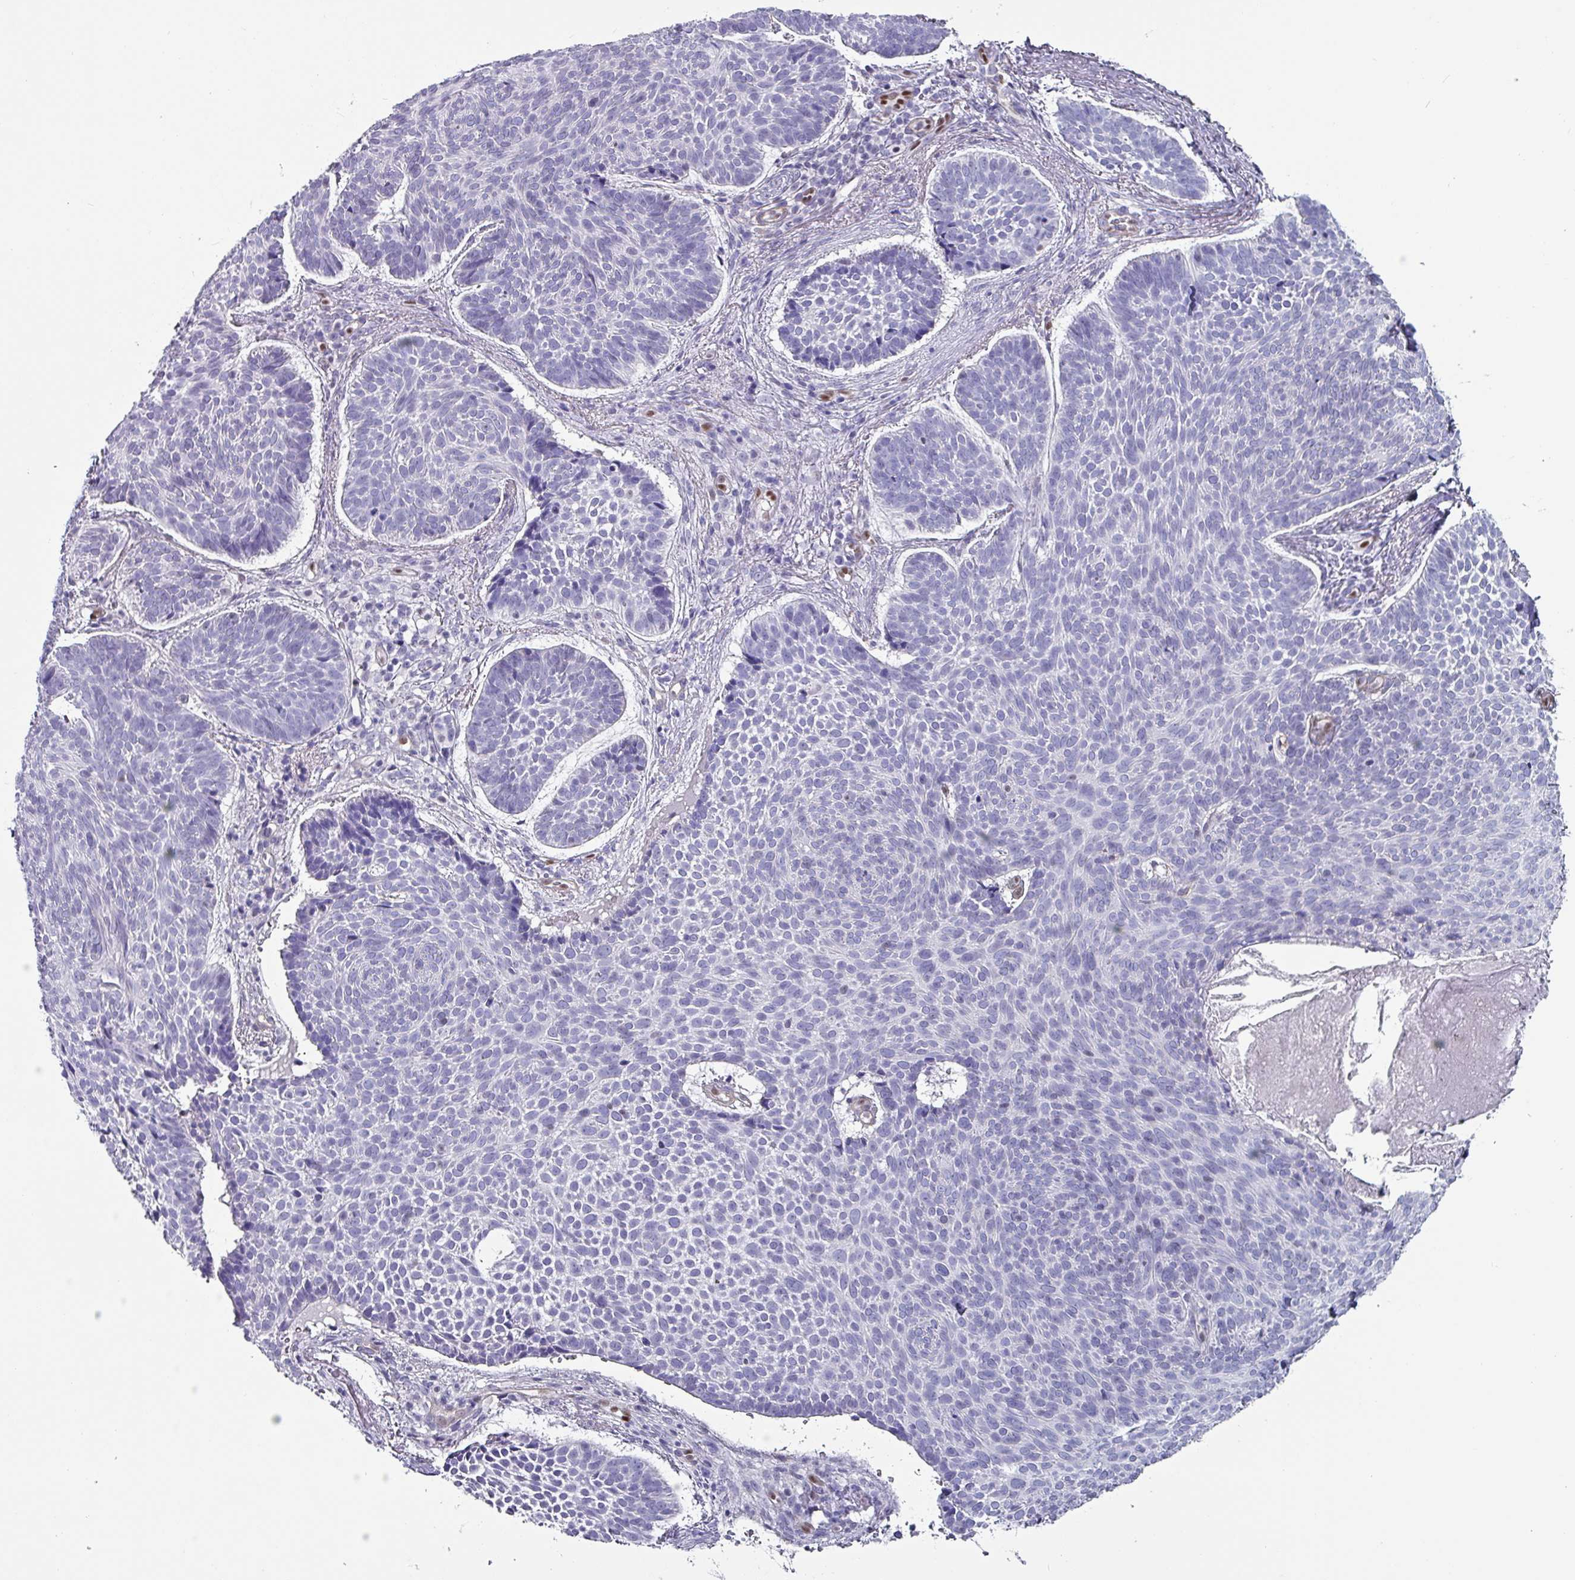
{"staining": {"intensity": "negative", "quantity": "none", "location": "none"}, "tissue": "skin cancer", "cell_type": "Tumor cells", "image_type": "cancer", "snomed": [{"axis": "morphology", "description": "Basal cell carcinoma"}, {"axis": "topography", "description": "Skin"}], "caption": "Micrograph shows no significant protein positivity in tumor cells of skin cancer (basal cell carcinoma).", "gene": "ZNF816-ZNF321P", "patient": {"sex": "male", "age": 70}}